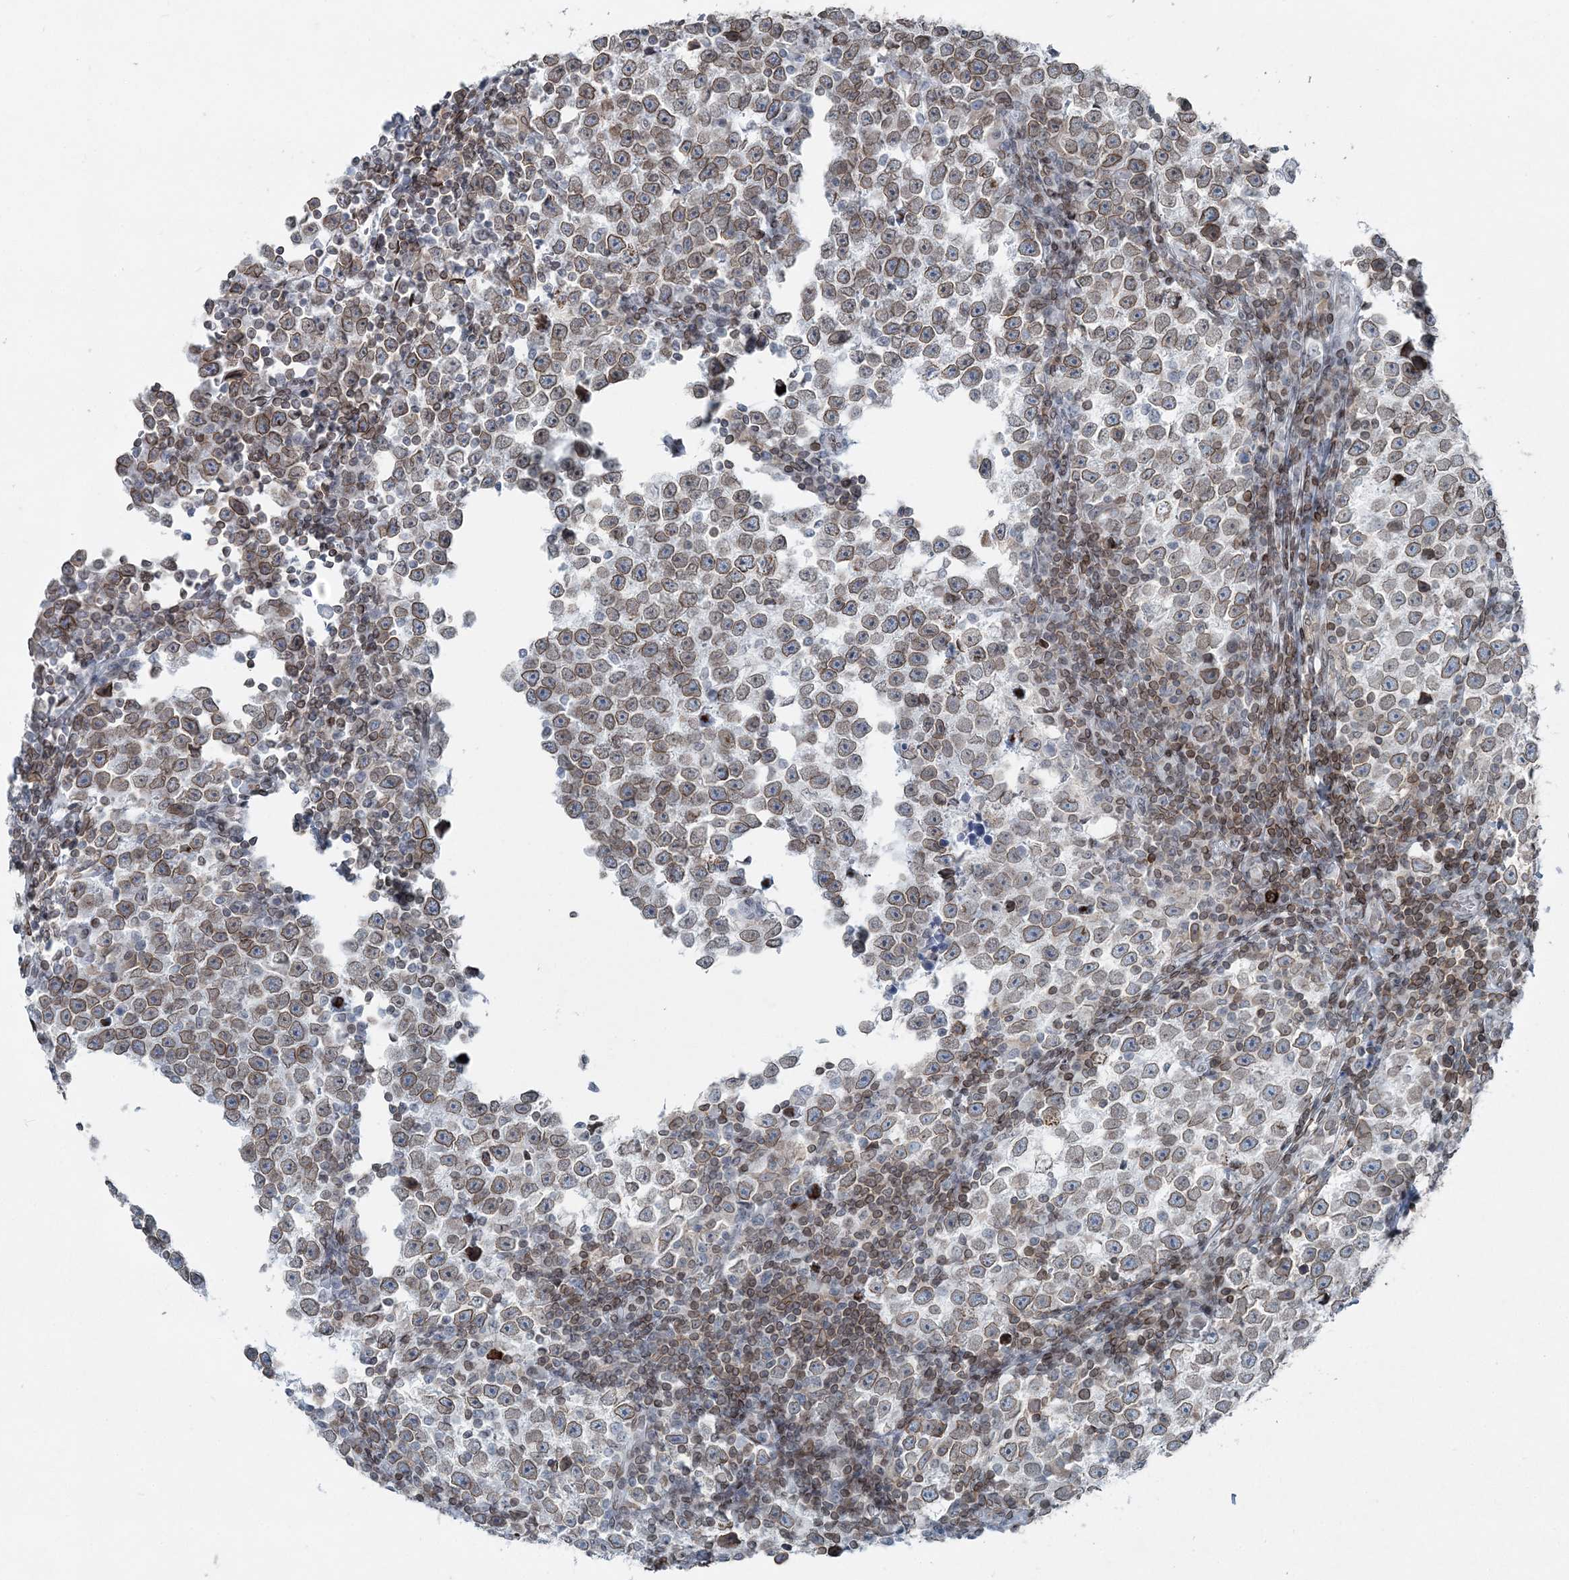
{"staining": {"intensity": "moderate", "quantity": ">75%", "location": "cytoplasmic/membranous,nuclear"}, "tissue": "testis cancer", "cell_type": "Tumor cells", "image_type": "cancer", "snomed": [{"axis": "morphology", "description": "Normal tissue, NOS"}, {"axis": "morphology", "description": "Seminoma, NOS"}, {"axis": "topography", "description": "Testis"}], "caption": "Immunohistochemistry (IHC) of human testis seminoma displays medium levels of moderate cytoplasmic/membranous and nuclear positivity in about >75% of tumor cells. (Brightfield microscopy of DAB IHC at high magnification).", "gene": "GJD4", "patient": {"sex": "male", "age": 43}}